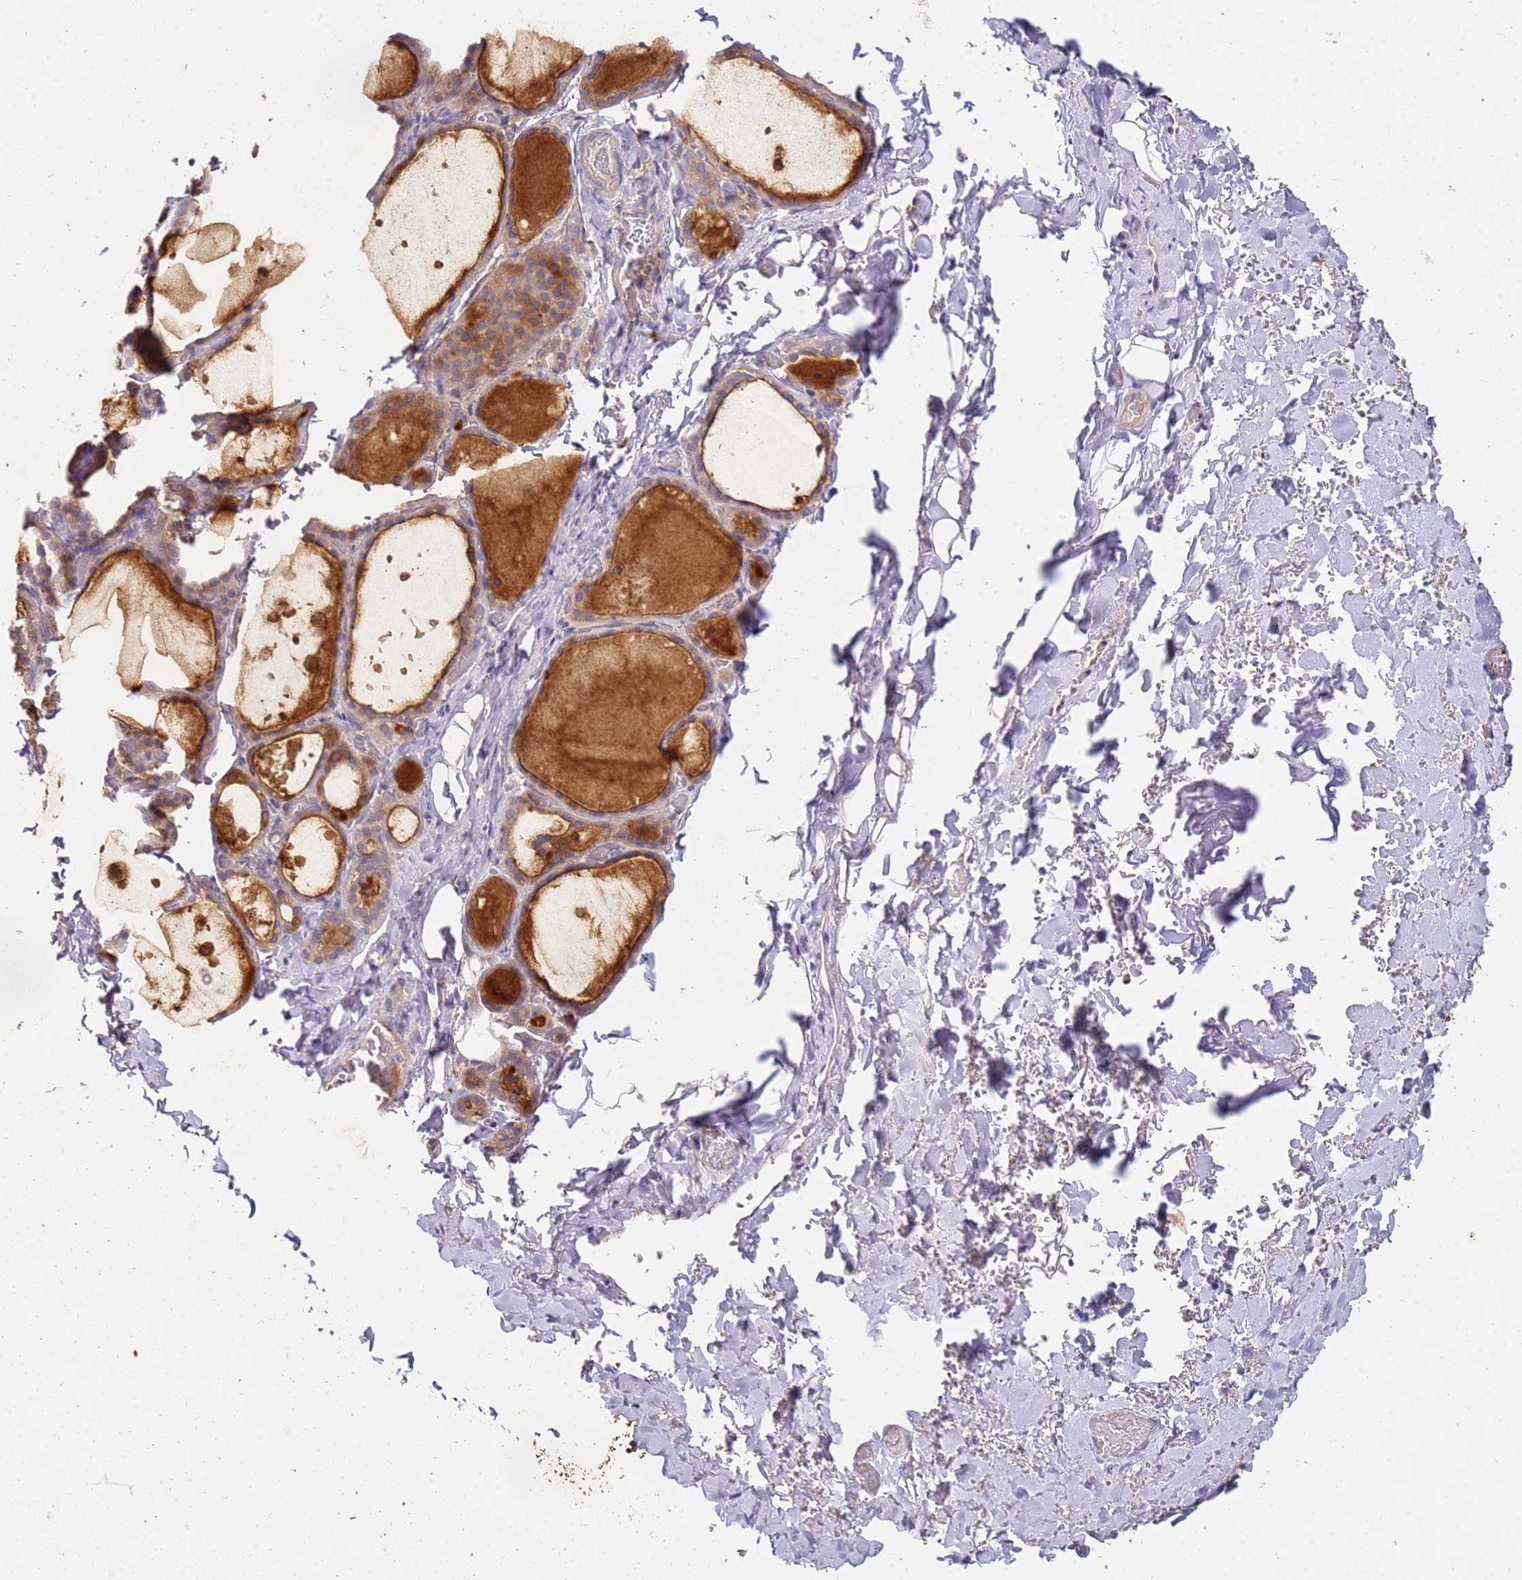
{"staining": {"intensity": "weak", "quantity": "25%-75%", "location": "cytoplasmic/membranous"}, "tissue": "thyroid gland", "cell_type": "Glandular cells", "image_type": "normal", "snomed": [{"axis": "morphology", "description": "Normal tissue, NOS"}, {"axis": "topography", "description": "Thyroid gland"}], "caption": "Immunohistochemistry (DAB) staining of benign thyroid gland demonstrates weak cytoplasmic/membranous protein expression in about 25%-75% of glandular cells. (DAB IHC, brown staining for protein, blue staining for nuclei).", "gene": "NMUR2", "patient": {"sex": "female", "age": 44}}